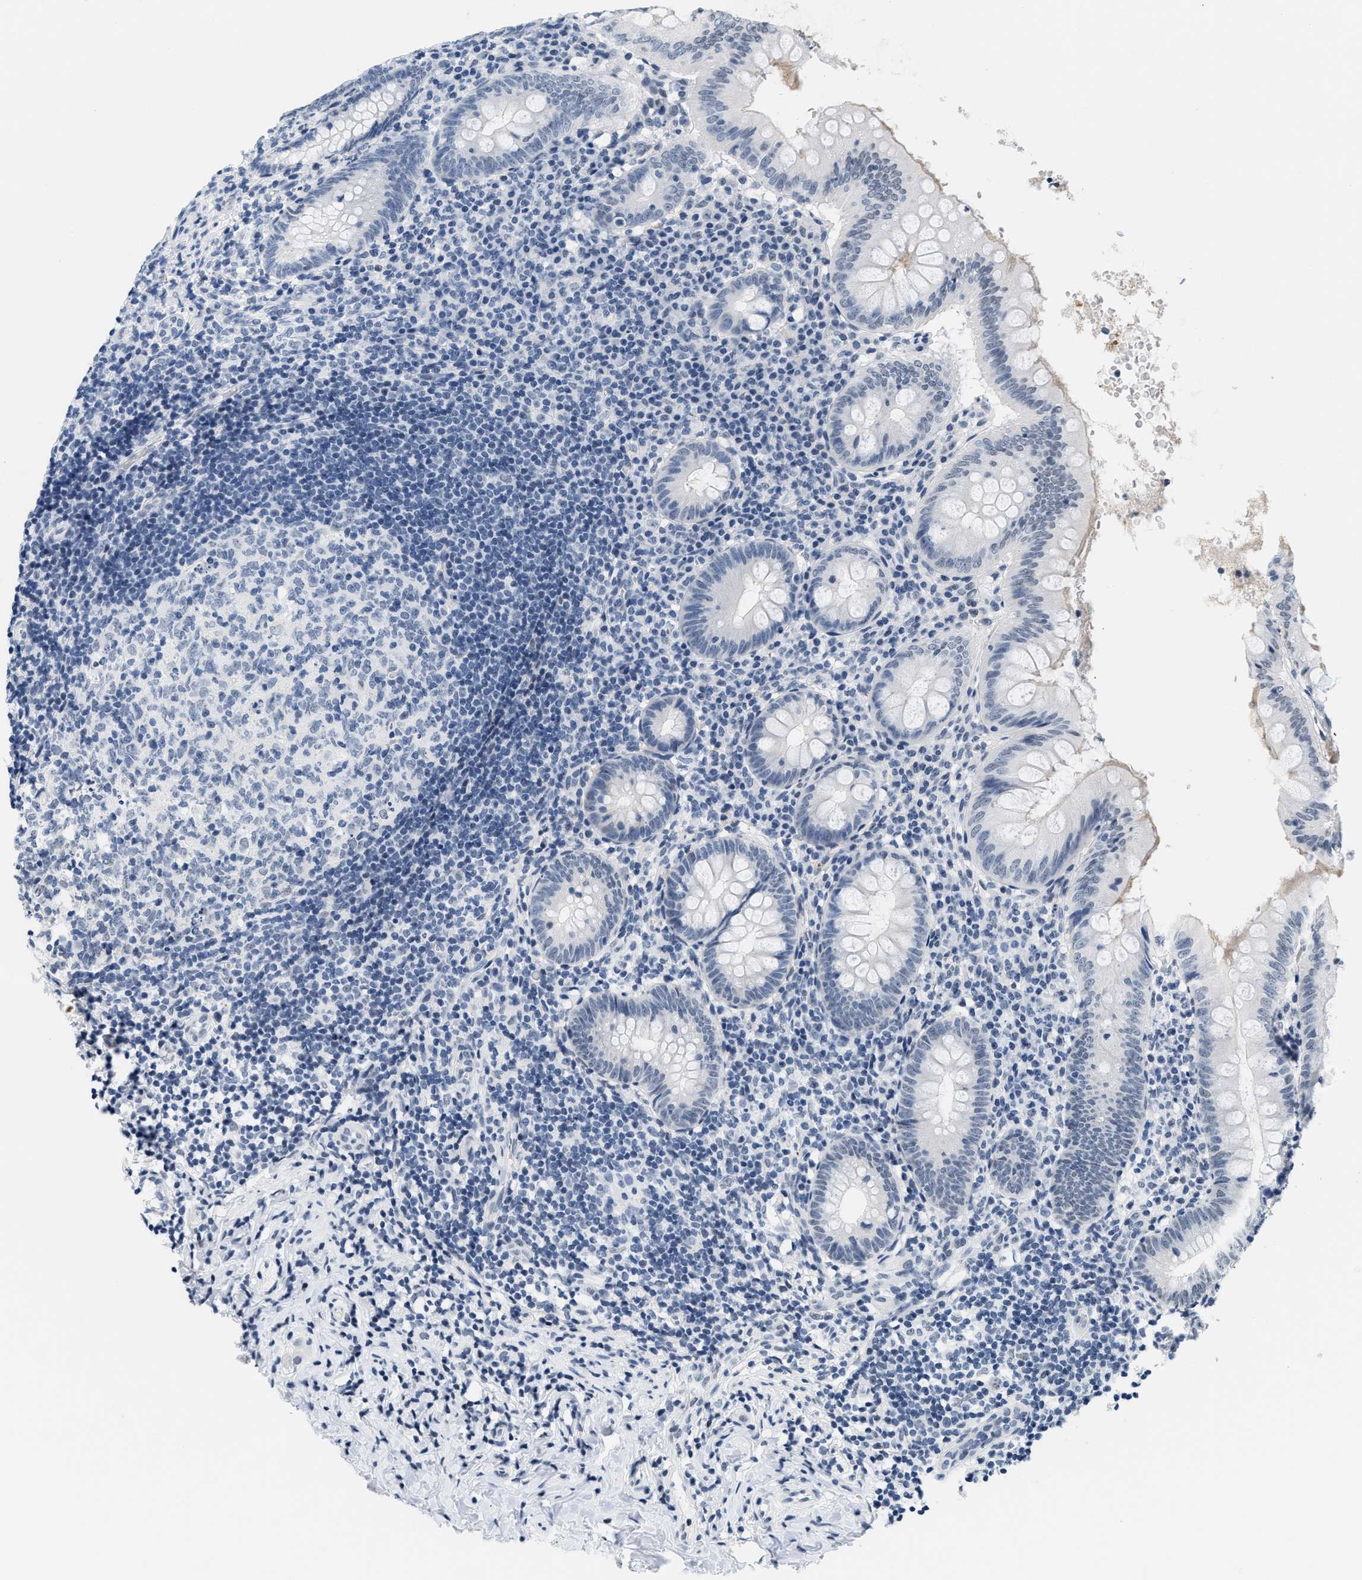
{"staining": {"intensity": "negative", "quantity": "none", "location": "none"}, "tissue": "appendix", "cell_type": "Glandular cells", "image_type": "normal", "snomed": [{"axis": "morphology", "description": "Normal tissue, NOS"}, {"axis": "topography", "description": "Appendix"}], "caption": "The photomicrograph displays no significant expression in glandular cells of appendix.", "gene": "RAF1", "patient": {"sex": "male", "age": 8}}